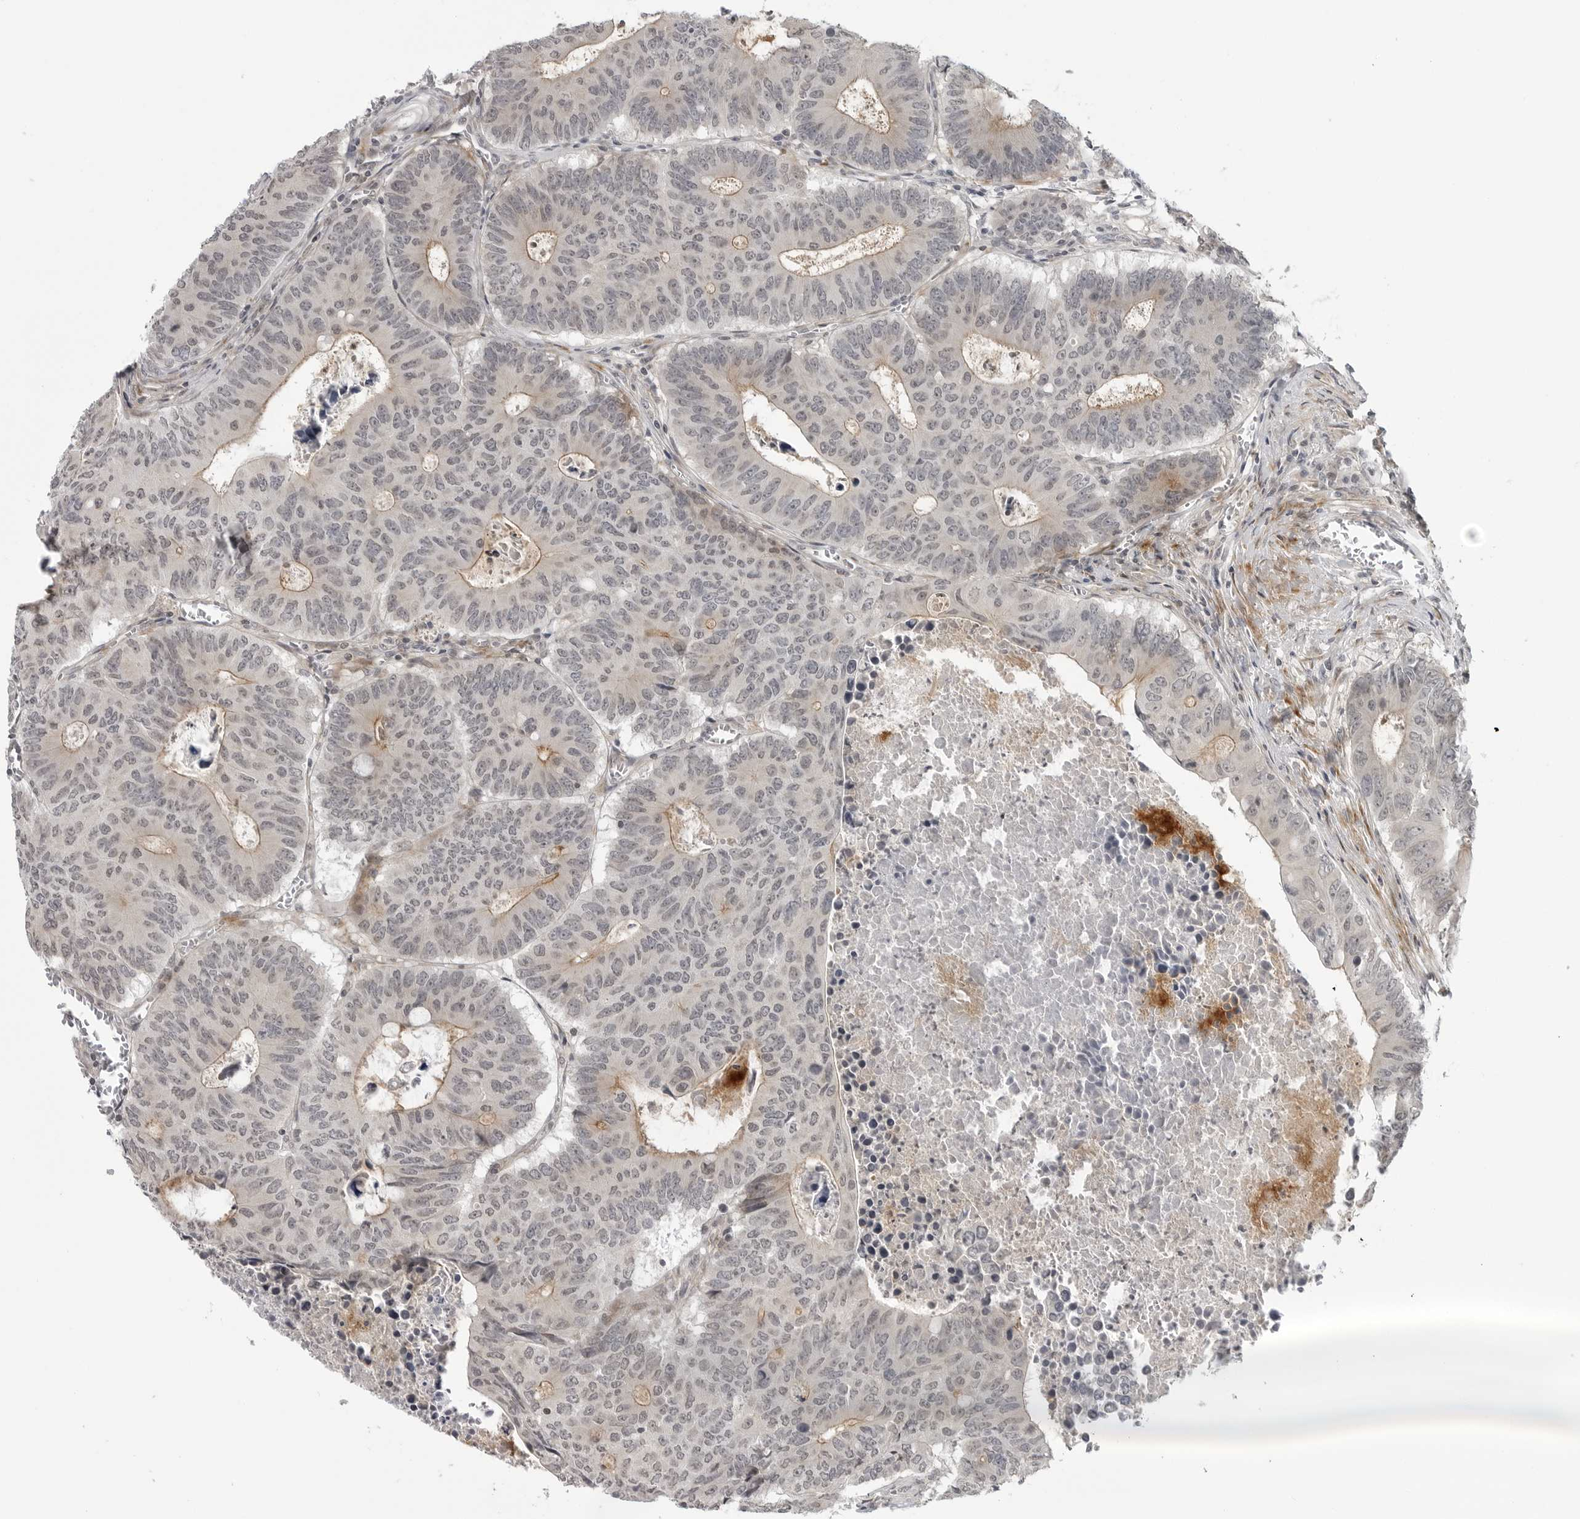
{"staining": {"intensity": "weak", "quantity": "<25%", "location": "cytoplasmic/membranous"}, "tissue": "colorectal cancer", "cell_type": "Tumor cells", "image_type": "cancer", "snomed": [{"axis": "morphology", "description": "Adenocarcinoma, NOS"}, {"axis": "topography", "description": "Colon"}], "caption": "Human colorectal cancer (adenocarcinoma) stained for a protein using immunohistochemistry (IHC) shows no staining in tumor cells.", "gene": "ADAMTS5", "patient": {"sex": "male", "age": 87}}